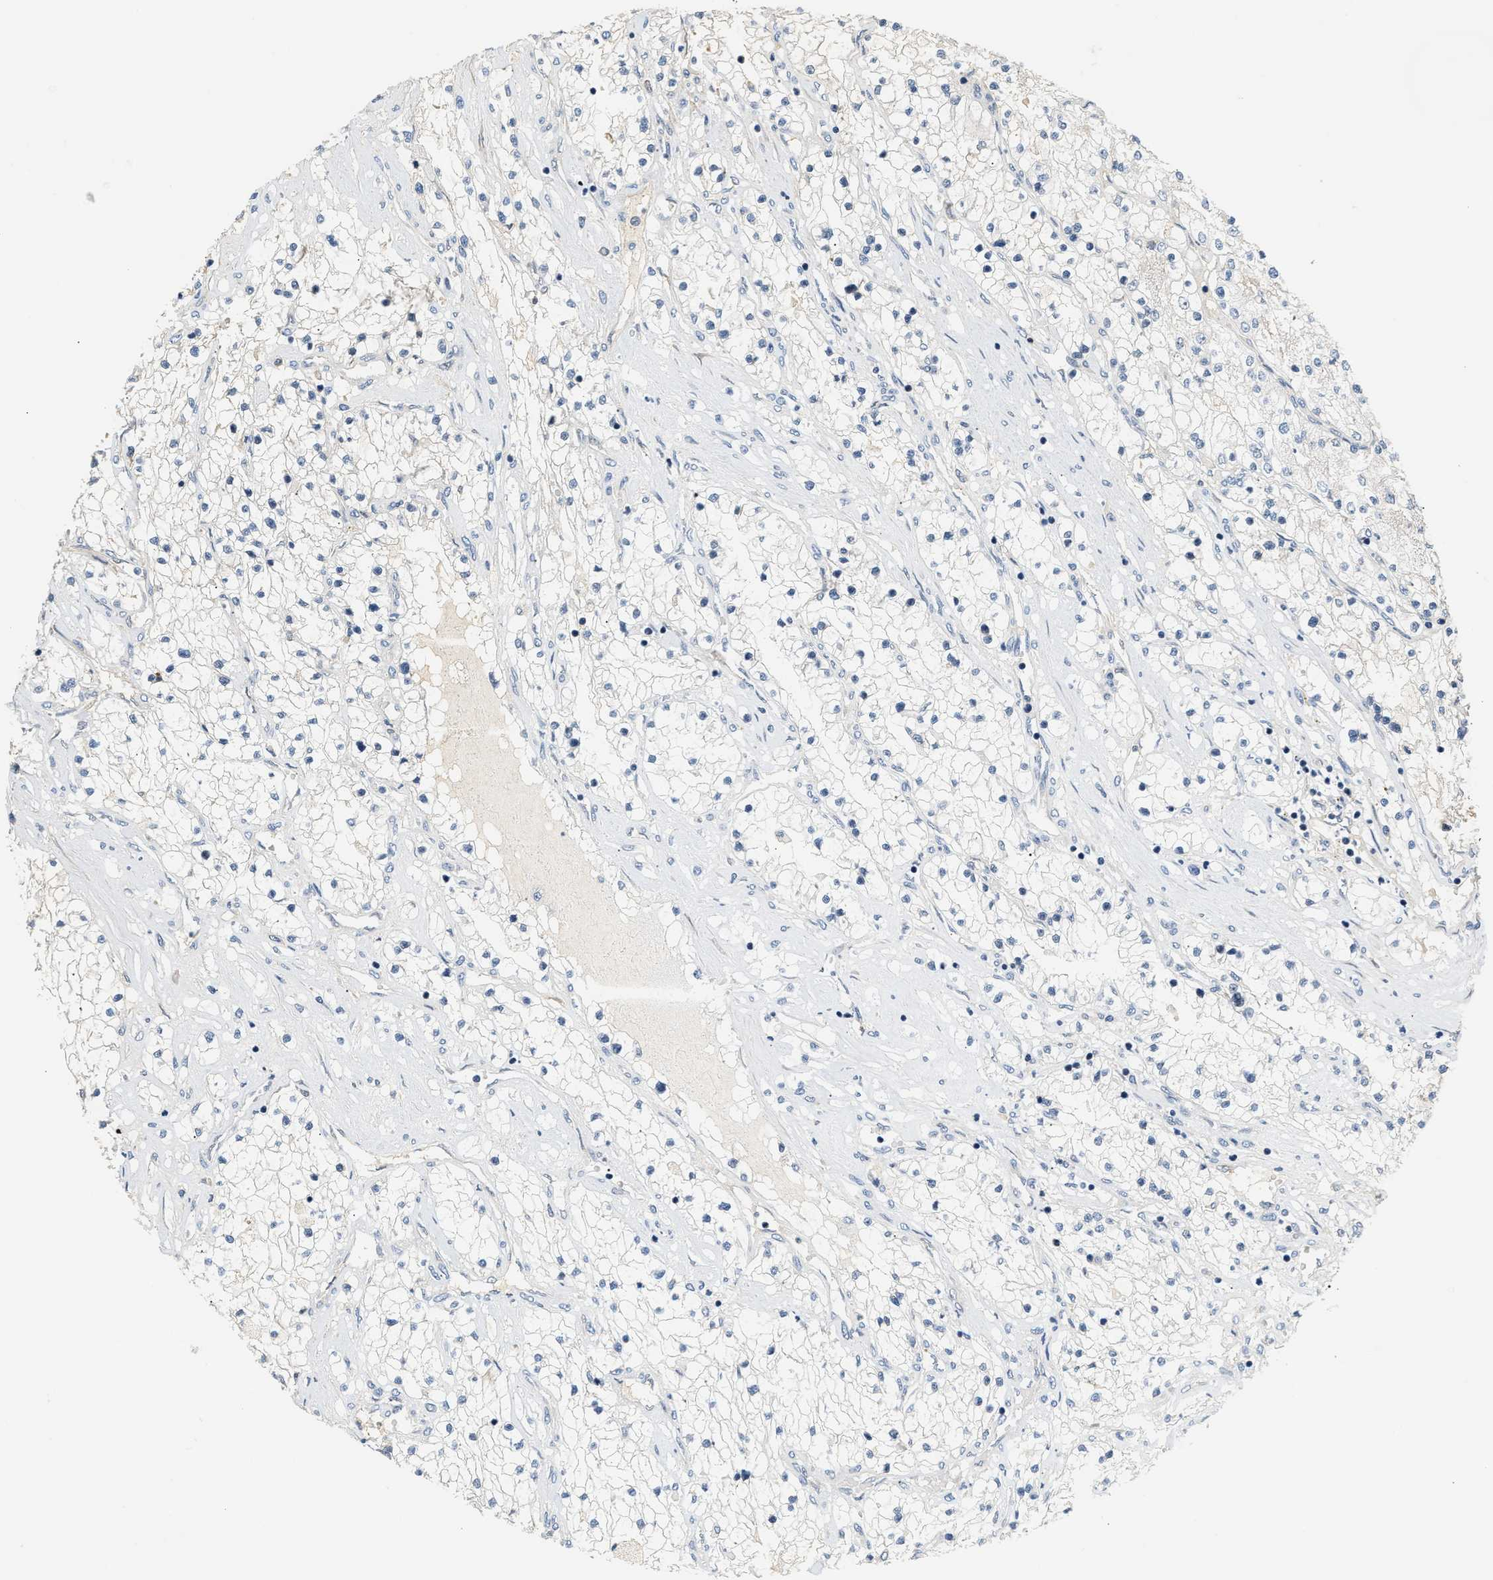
{"staining": {"intensity": "negative", "quantity": "none", "location": "none"}, "tissue": "renal cancer", "cell_type": "Tumor cells", "image_type": "cancer", "snomed": [{"axis": "morphology", "description": "Adenocarcinoma, NOS"}, {"axis": "topography", "description": "Kidney"}], "caption": "The micrograph demonstrates no staining of tumor cells in adenocarcinoma (renal).", "gene": "TNIP2", "patient": {"sex": "male", "age": 68}}